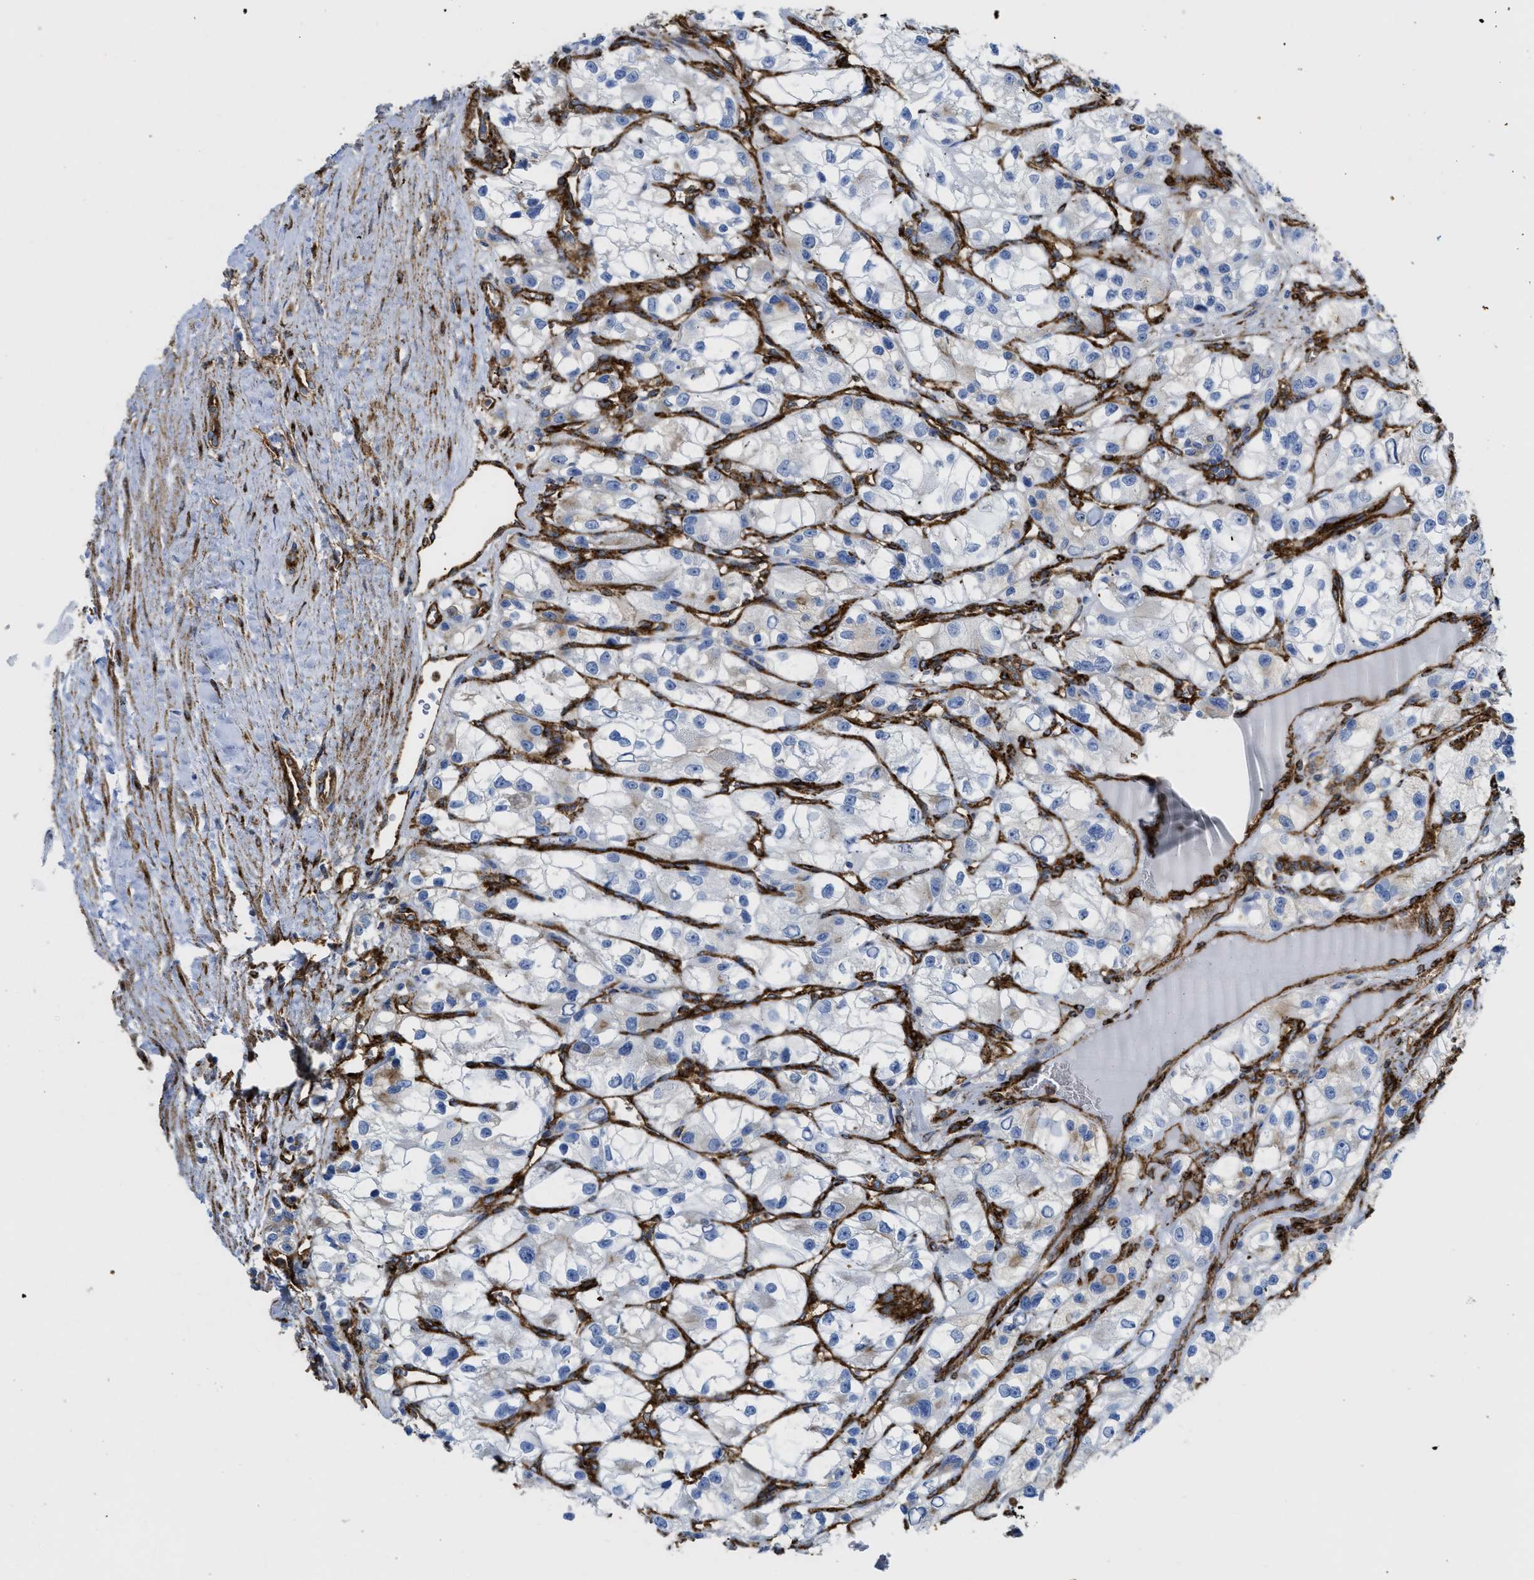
{"staining": {"intensity": "negative", "quantity": "none", "location": "none"}, "tissue": "renal cancer", "cell_type": "Tumor cells", "image_type": "cancer", "snomed": [{"axis": "morphology", "description": "Adenocarcinoma, NOS"}, {"axis": "topography", "description": "Kidney"}], "caption": "Micrograph shows no significant protein expression in tumor cells of renal adenocarcinoma. (Brightfield microscopy of DAB (3,3'-diaminobenzidine) immunohistochemistry at high magnification).", "gene": "HIP1", "patient": {"sex": "female", "age": 57}}